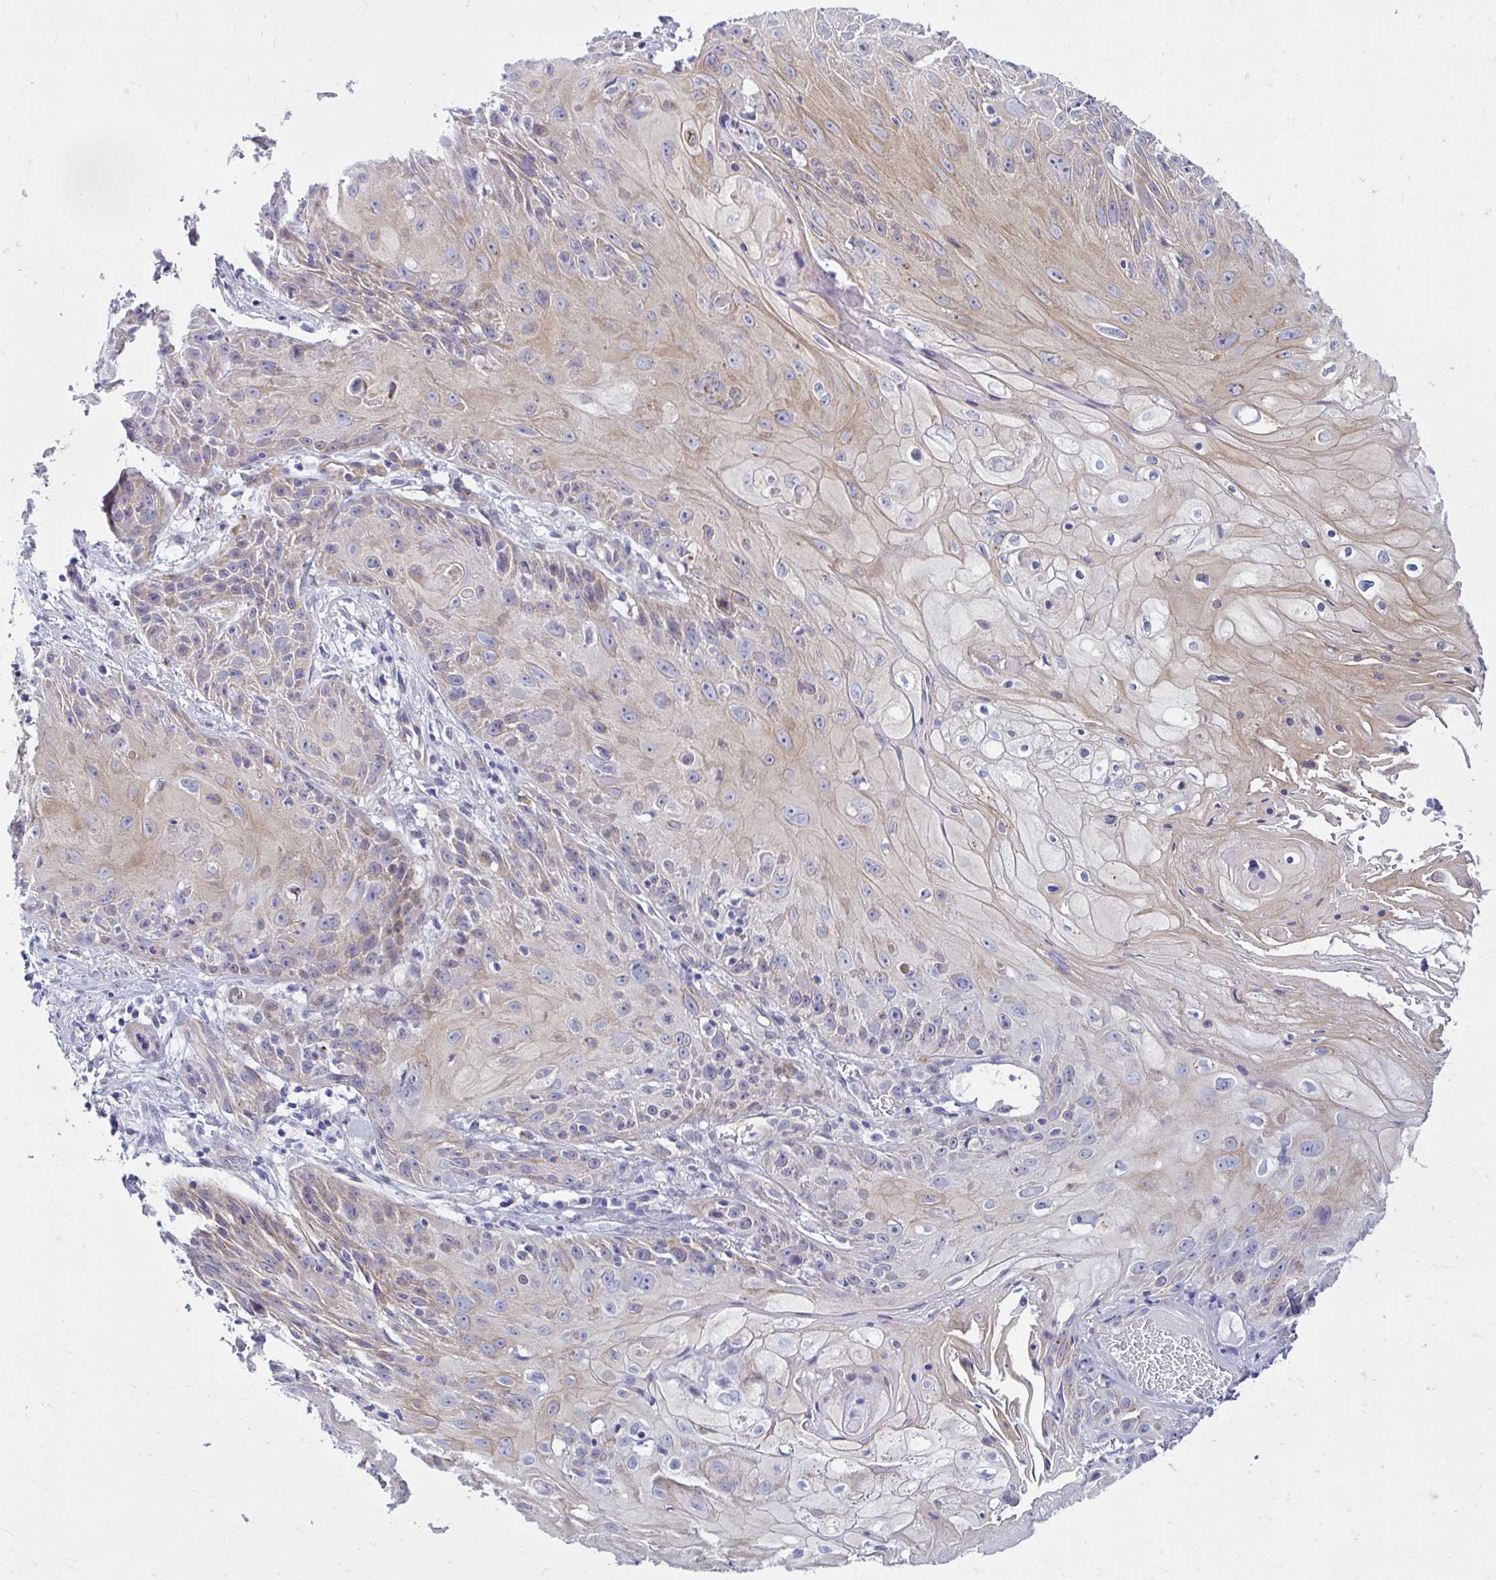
{"staining": {"intensity": "weak", "quantity": "25%-75%", "location": "cytoplasmic/membranous"}, "tissue": "skin cancer", "cell_type": "Tumor cells", "image_type": "cancer", "snomed": [{"axis": "morphology", "description": "Squamous cell carcinoma, NOS"}, {"axis": "topography", "description": "Skin"}, {"axis": "topography", "description": "Vulva"}], "caption": "Immunohistochemical staining of skin squamous cell carcinoma shows low levels of weak cytoplasmic/membranous protein positivity in about 25%-75% of tumor cells. (DAB = brown stain, brightfield microscopy at high magnification).", "gene": "ANKRD62", "patient": {"sex": "female", "age": 76}}